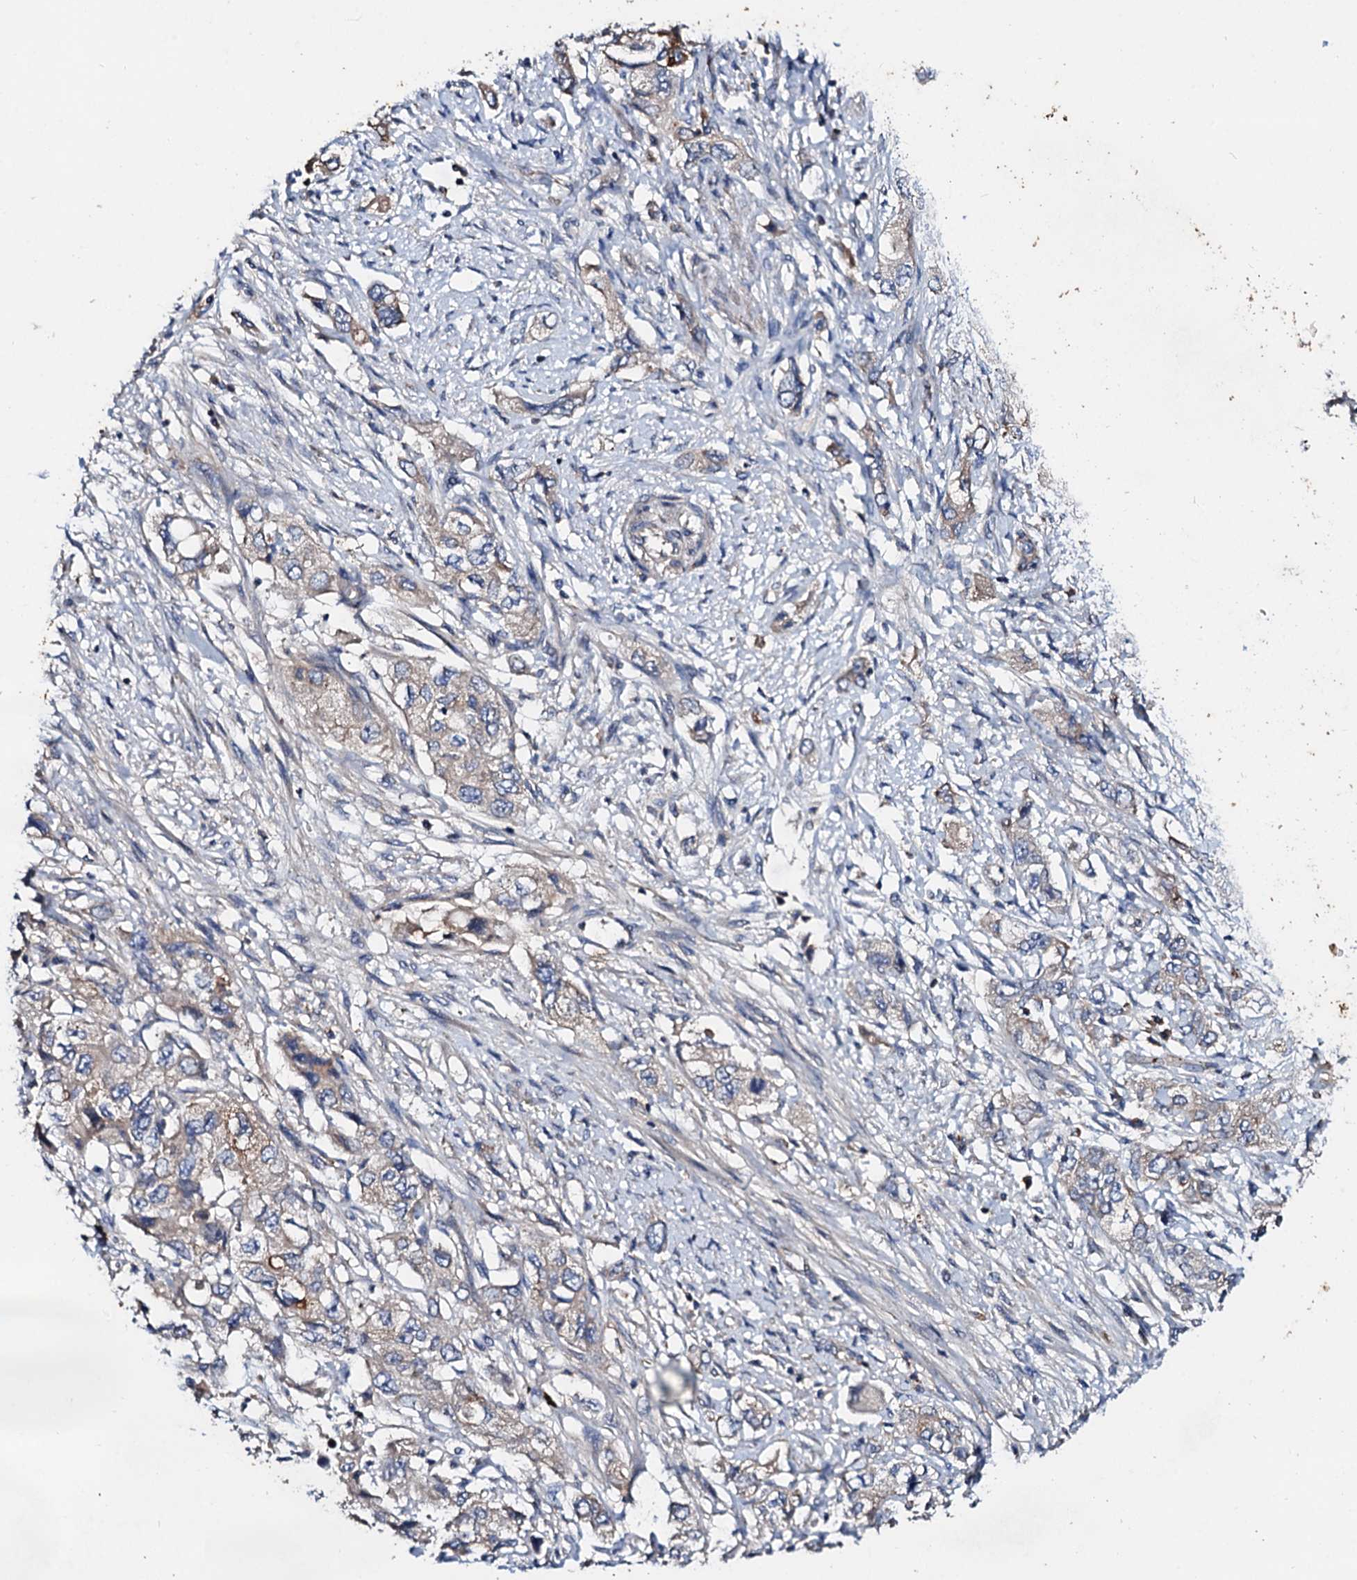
{"staining": {"intensity": "weak", "quantity": "<25%", "location": "cytoplasmic/membranous"}, "tissue": "pancreatic cancer", "cell_type": "Tumor cells", "image_type": "cancer", "snomed": [{"axis": "morphology", "description": "Adenocarcinoma, NOS"}, {"axis": "topography", "description": "Pancreas"}], "caption": "Human pancreatic cancer (adenocarcinoma) stained for a protein using immunohistochemistry (IHC) shows no positivity in tumor cells.", "gene": "FIBIN", "patient": {"sex": "female", "age": 73}}